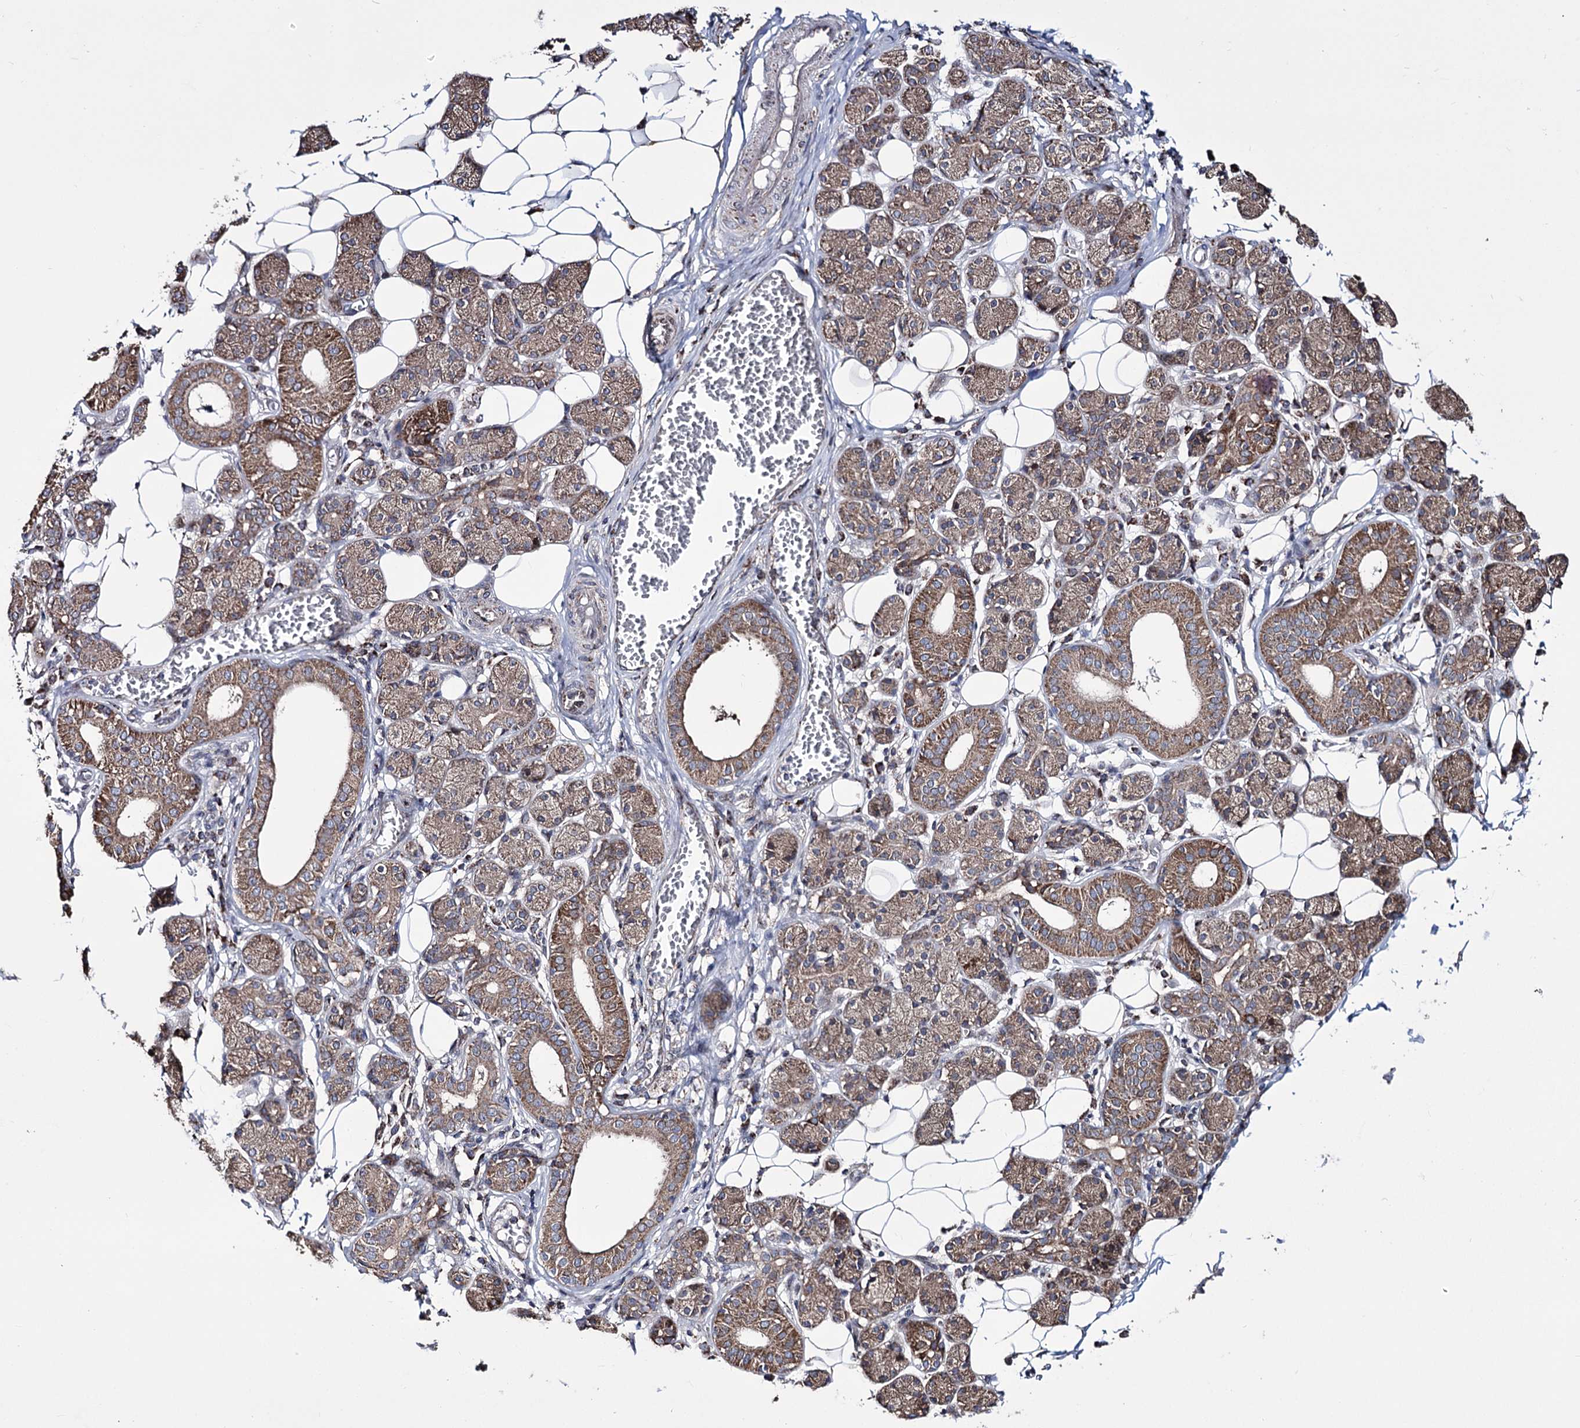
{"staining": {"intensity": "moderate", "quantity": ">75%", "location": "cytoplasmic/membranous"}, "tissue": "salivary gland", "cell_type": "Glandular cells", "image_type": "normal", "snomed": [{"axis": "morphology", "description": "Normal tissue, NOS"}, {"axis": "topography", "description": "Salivary gland"}], "caption": "Immunohistochemistry histopathology image of benign human salivary gland stained for a protein (brown), which reveals medium levels of moderate cytoplasmic/membranous positivity in about >75% of glandular cells.", "gene": "CREB3L4", "patient": {"sex": "female", "age": 33}}